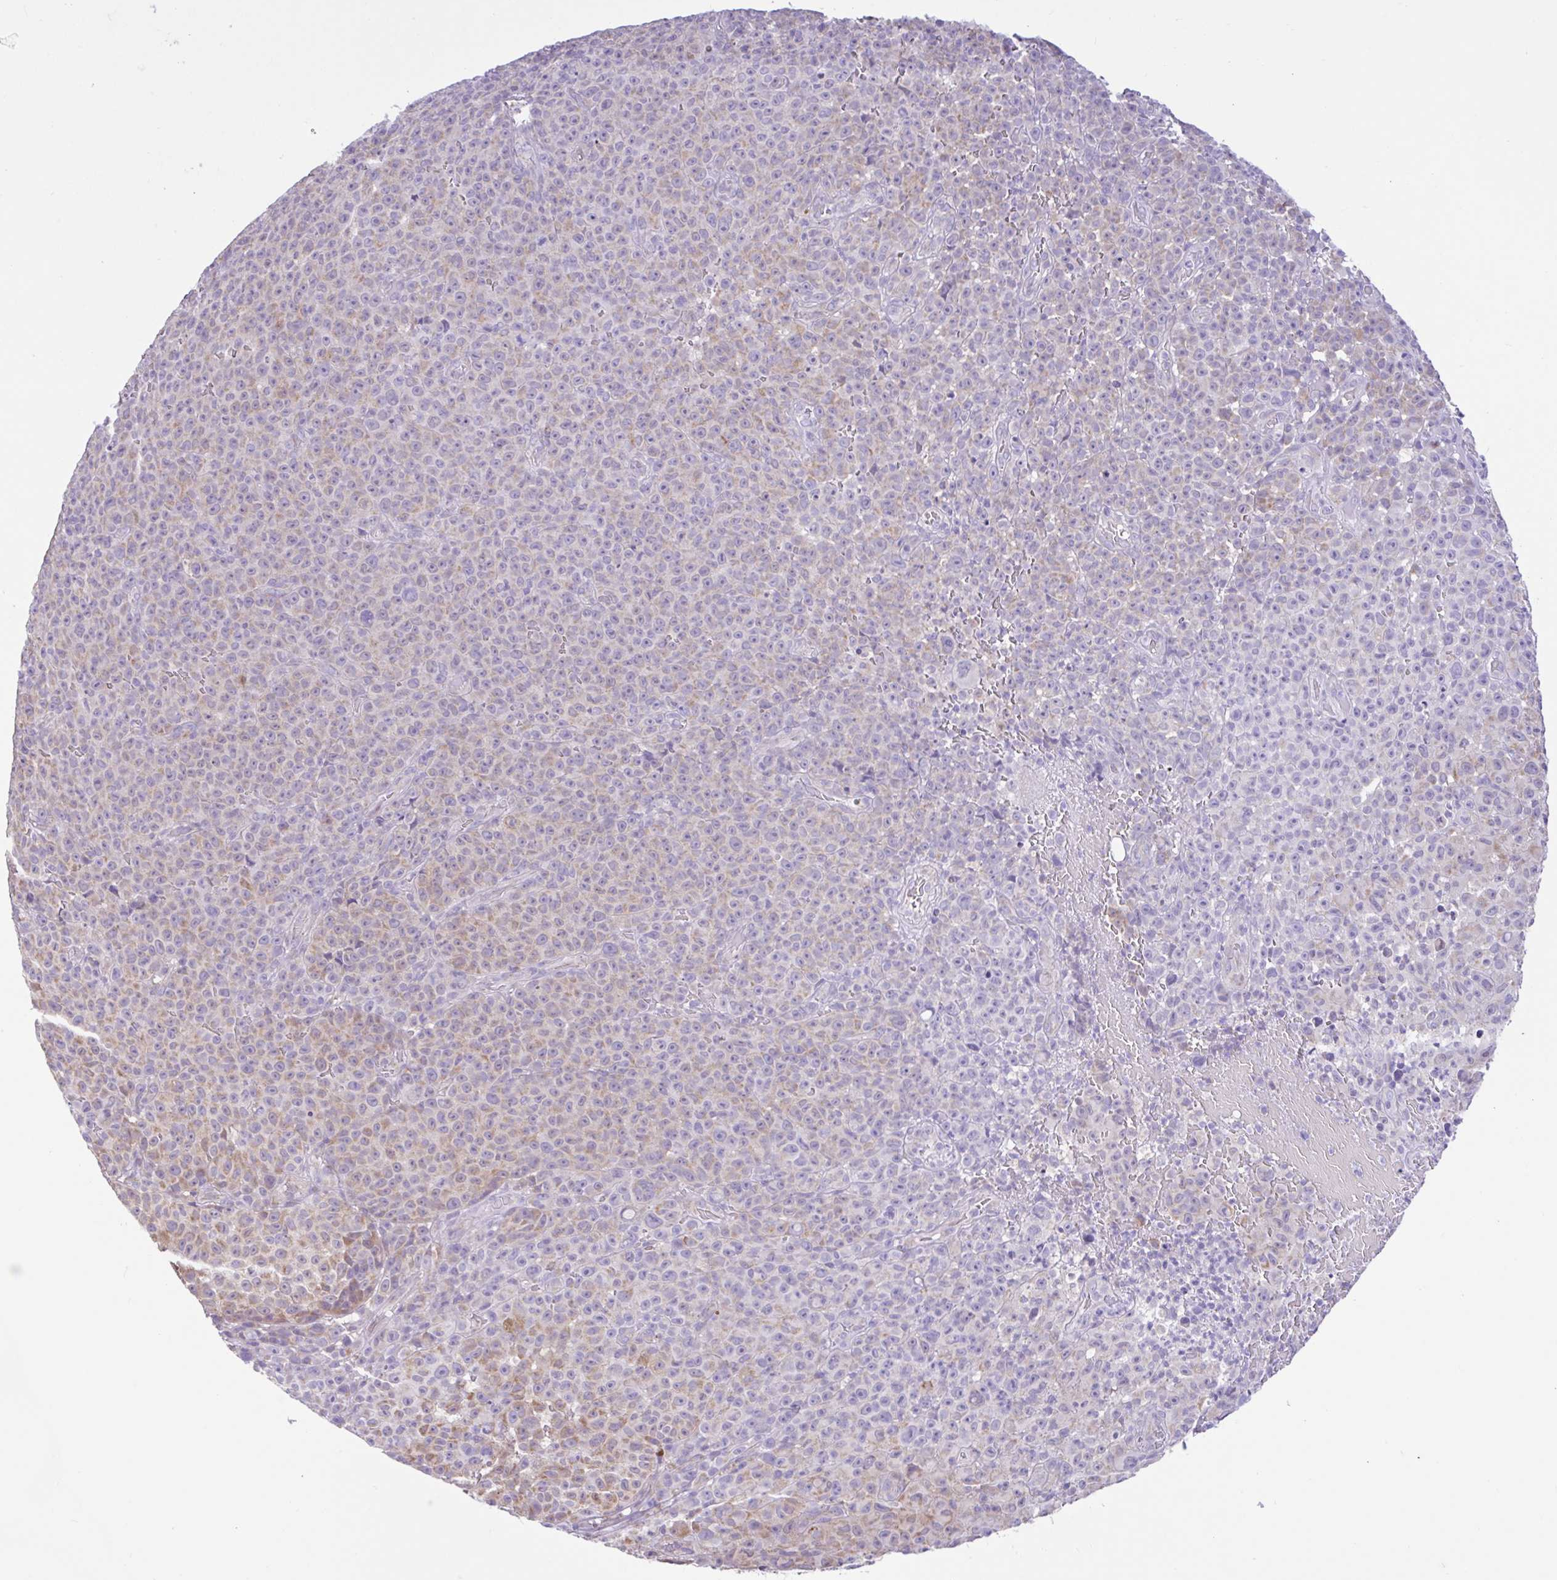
{"staining": {"intensity": "weak", "quantity": "25%-75%", "location": "cytoplasmic/membranous"}, "tissue": "melanoma", "cell_type": "Tumor cells", "image_type": "cancer", "snomed": [{"axis": "morphology", "description": "Malignant melanoma, NOS"}, {"axis": "topography", "description": "Skin"}], "caption": "Protein staining reveals weak cytoplasmic/membranous staining in about 25%-75% of tumor cells in malignant melanoma.", "gene": "NDUFS2", "patient": {"sex": "female", "age": 82}}